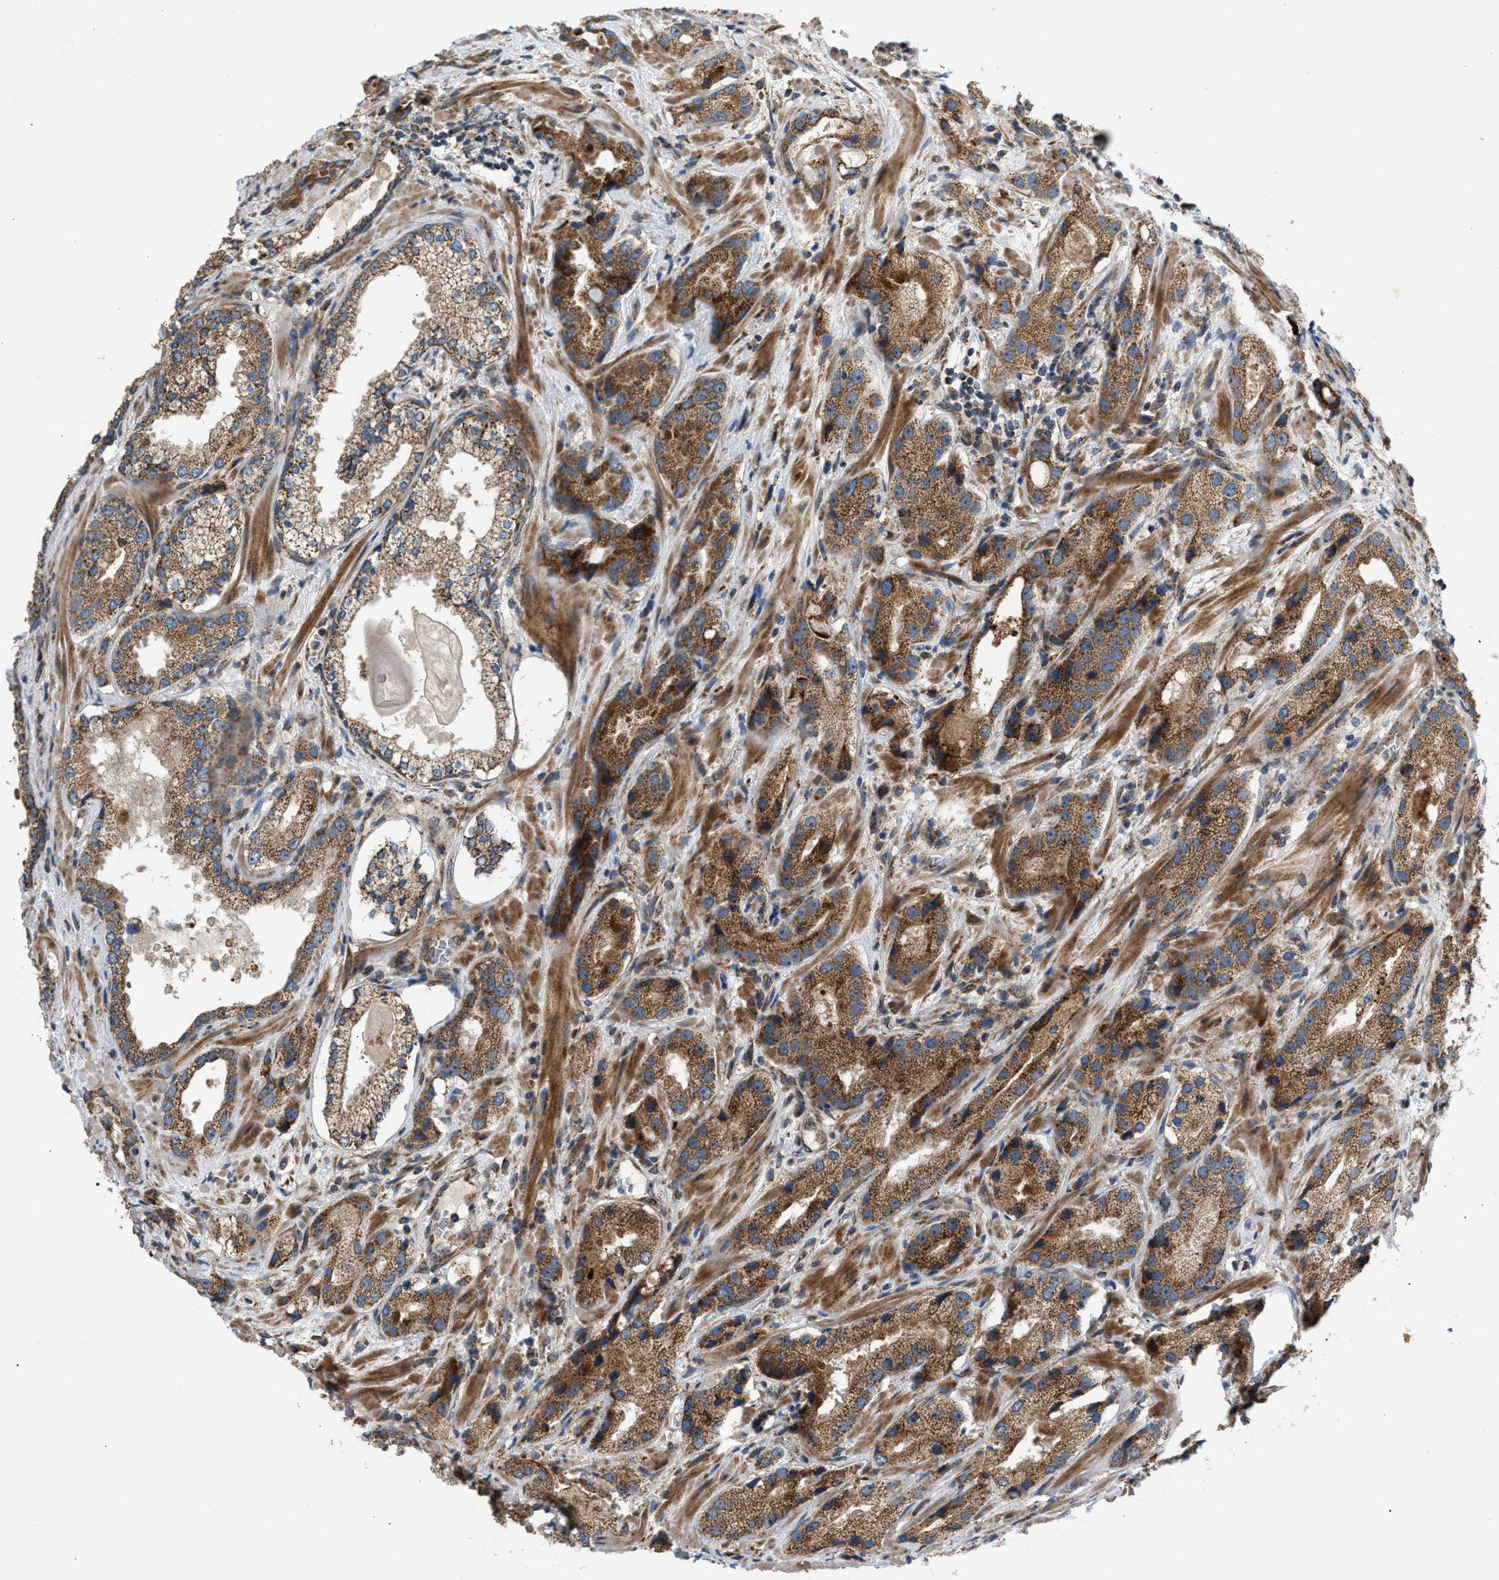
{"staining": {"intensity": "moderate", "quantity": ">75%", "location": "cytoplasmic/membranous"}, "tissue": "prostate cancer", "cell_type": "Tumor cells", "image_type": "cancer", "snomed": [{"axis": "morphology", "description": "Adenocarcinoma, High grade"}, {"axis": "topography", "description": "Prostate"}], "caption": "IHC image of neoplastic tissue: human prostate cancer (high-grade adenocarcinoma) stained using IHC demonstrates medium levels of moderate protein expression localized specifically in the cytoplasmic/membranous of tumor cells, appearing as a cytoplasmic/membranous brown color.", "gene": "TACO1", "patient": {"sex": "male", "age": 63}}